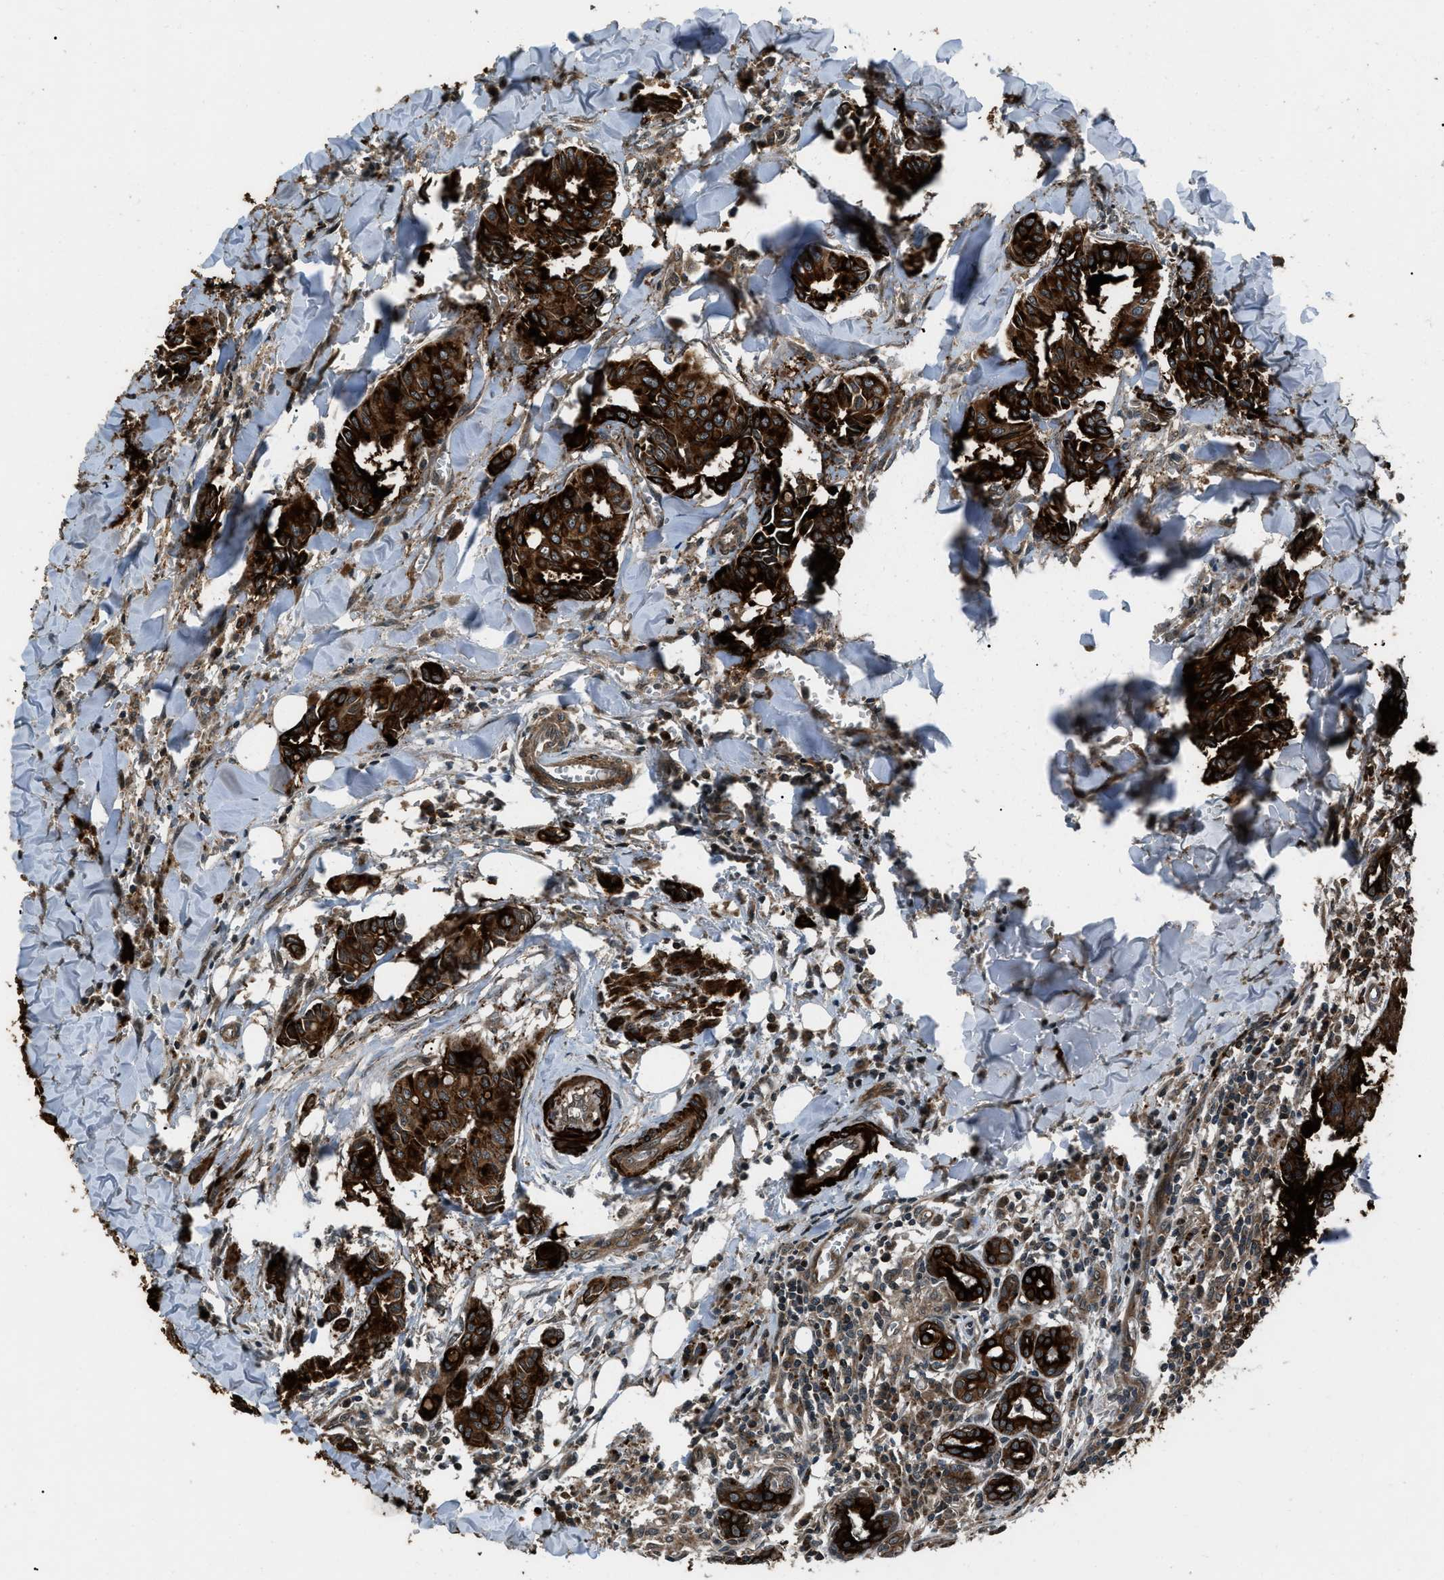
{"staining": {"intensity": "strong", "quantity": ">75%", "location": "cytoplasmic/membranous"}, "tissue": "head and neck cancer", "cell_type": "Tumor cells", "image_type": "cancer", "snomed": [{"axis": "morphology", "description": "Adenocarcinoma, NOS"}, {"axis": "topography", "description": "Salivary gland"}, {"axis": "topography", "description": "Head-Neck"}], "caption": "Head and neck cancer stained for a protein (brown) displays strong cytoplasmic/membranous positive positivity in approximately >75% of tumor cells.", "gene": "IRAK4", "patient": {"sex": "female", "age": 59}}